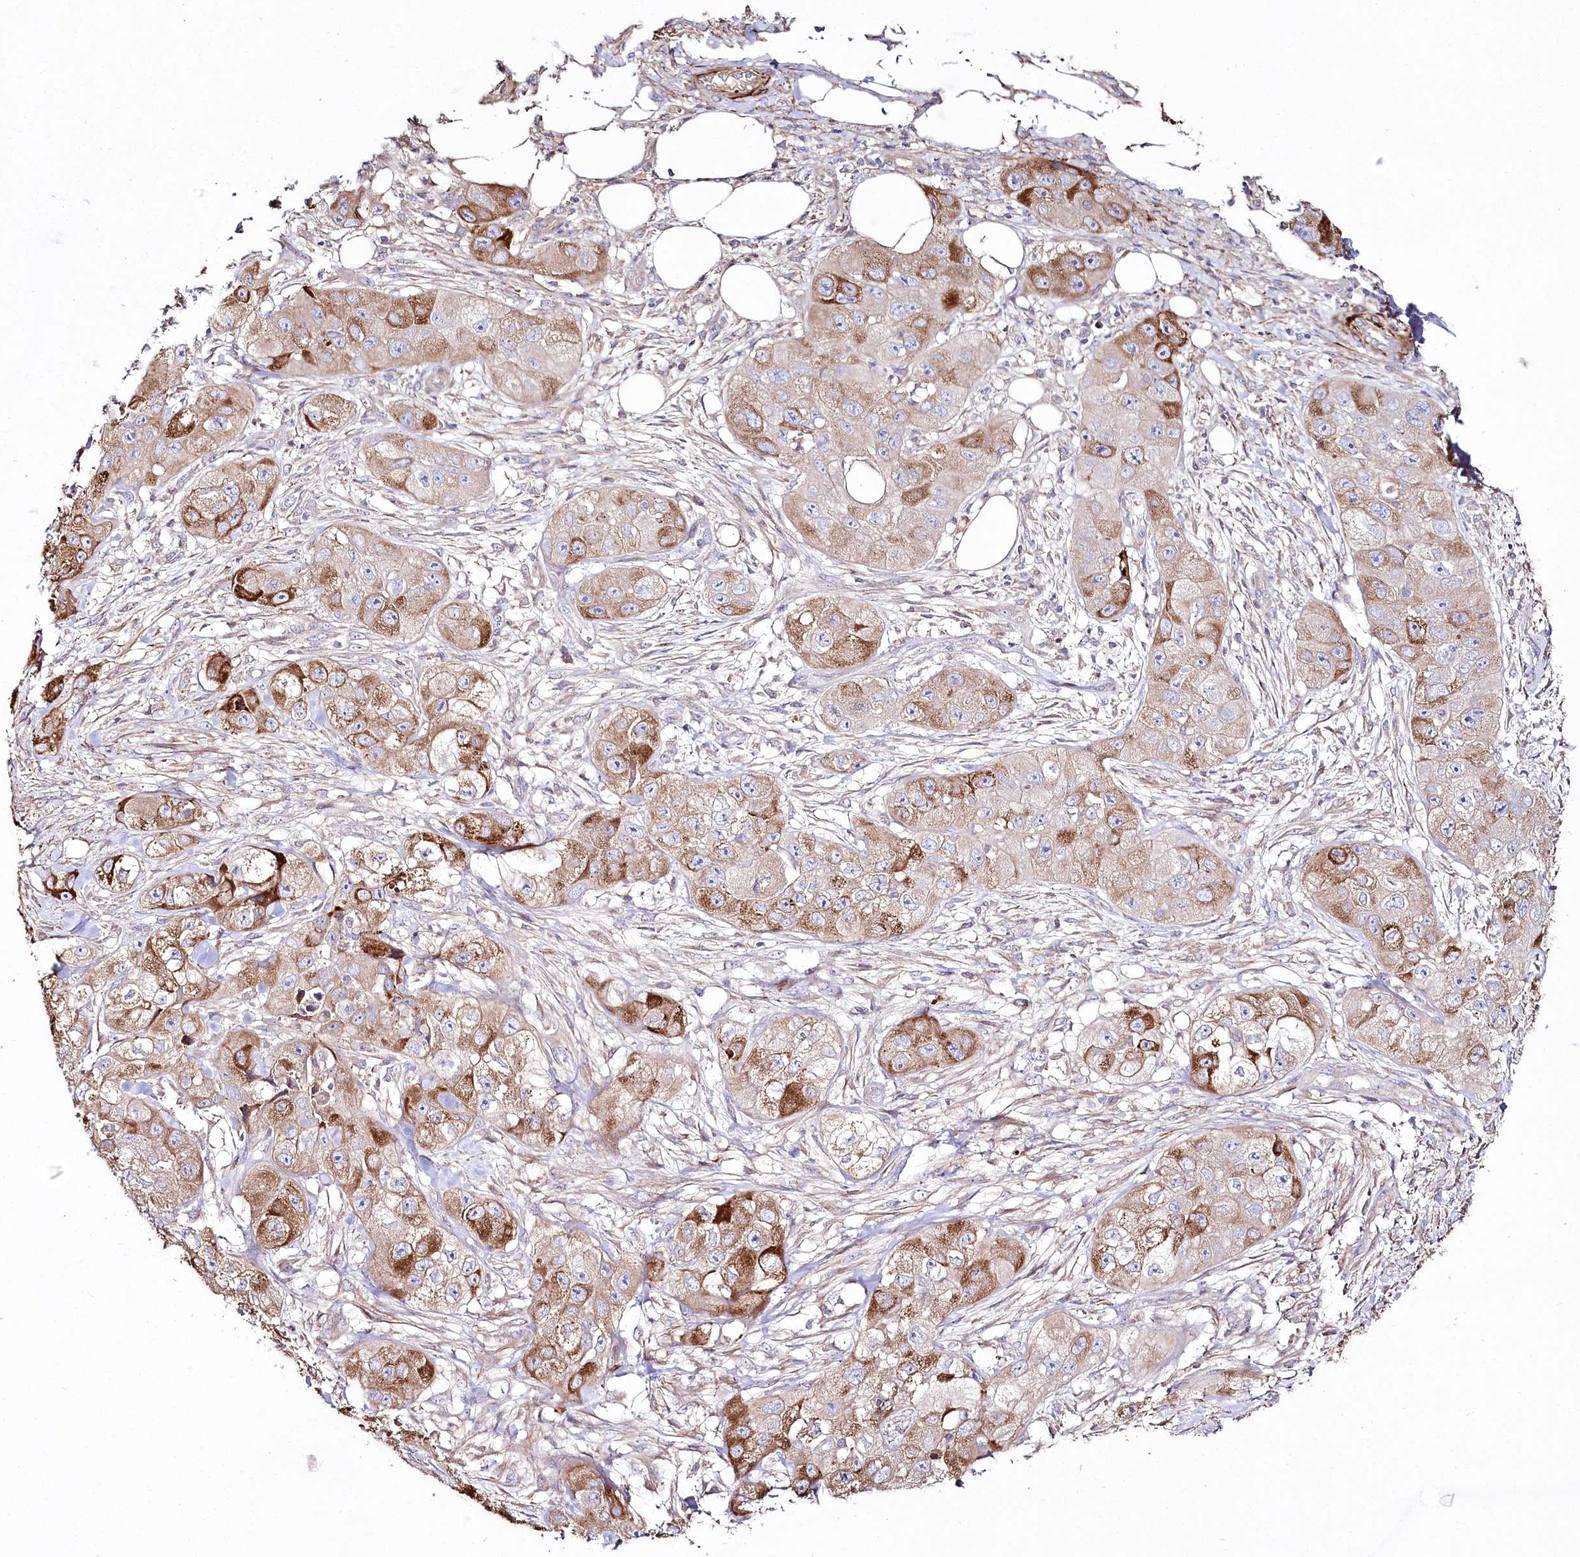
{"staining": {"intensity": "strong", "quantity": "25%-75%", "location": "cytoplasmic/membranous"}, "tissue": "skin cancer", "cell_type": "Tumor cells", "image_type": "cancer", "snomed": [{"axis": "morphology", "description": "Squamous cell carcinoma, NOS"}, {"axis": "topography", "description": "Skin"}, {"axis": "topography", "description": "Subcutis"}], "caption": "Immunohistochemistry (IHC) histopathology image of squamous cell carcinoma (skin) stained for a protein (brown), which shows high levels of strong cytoplasmic/membranous positivity in about 25%-75% of tumor cells.", "gene": "SUMF1", "patient": {"sex": "male", "age": 73}}